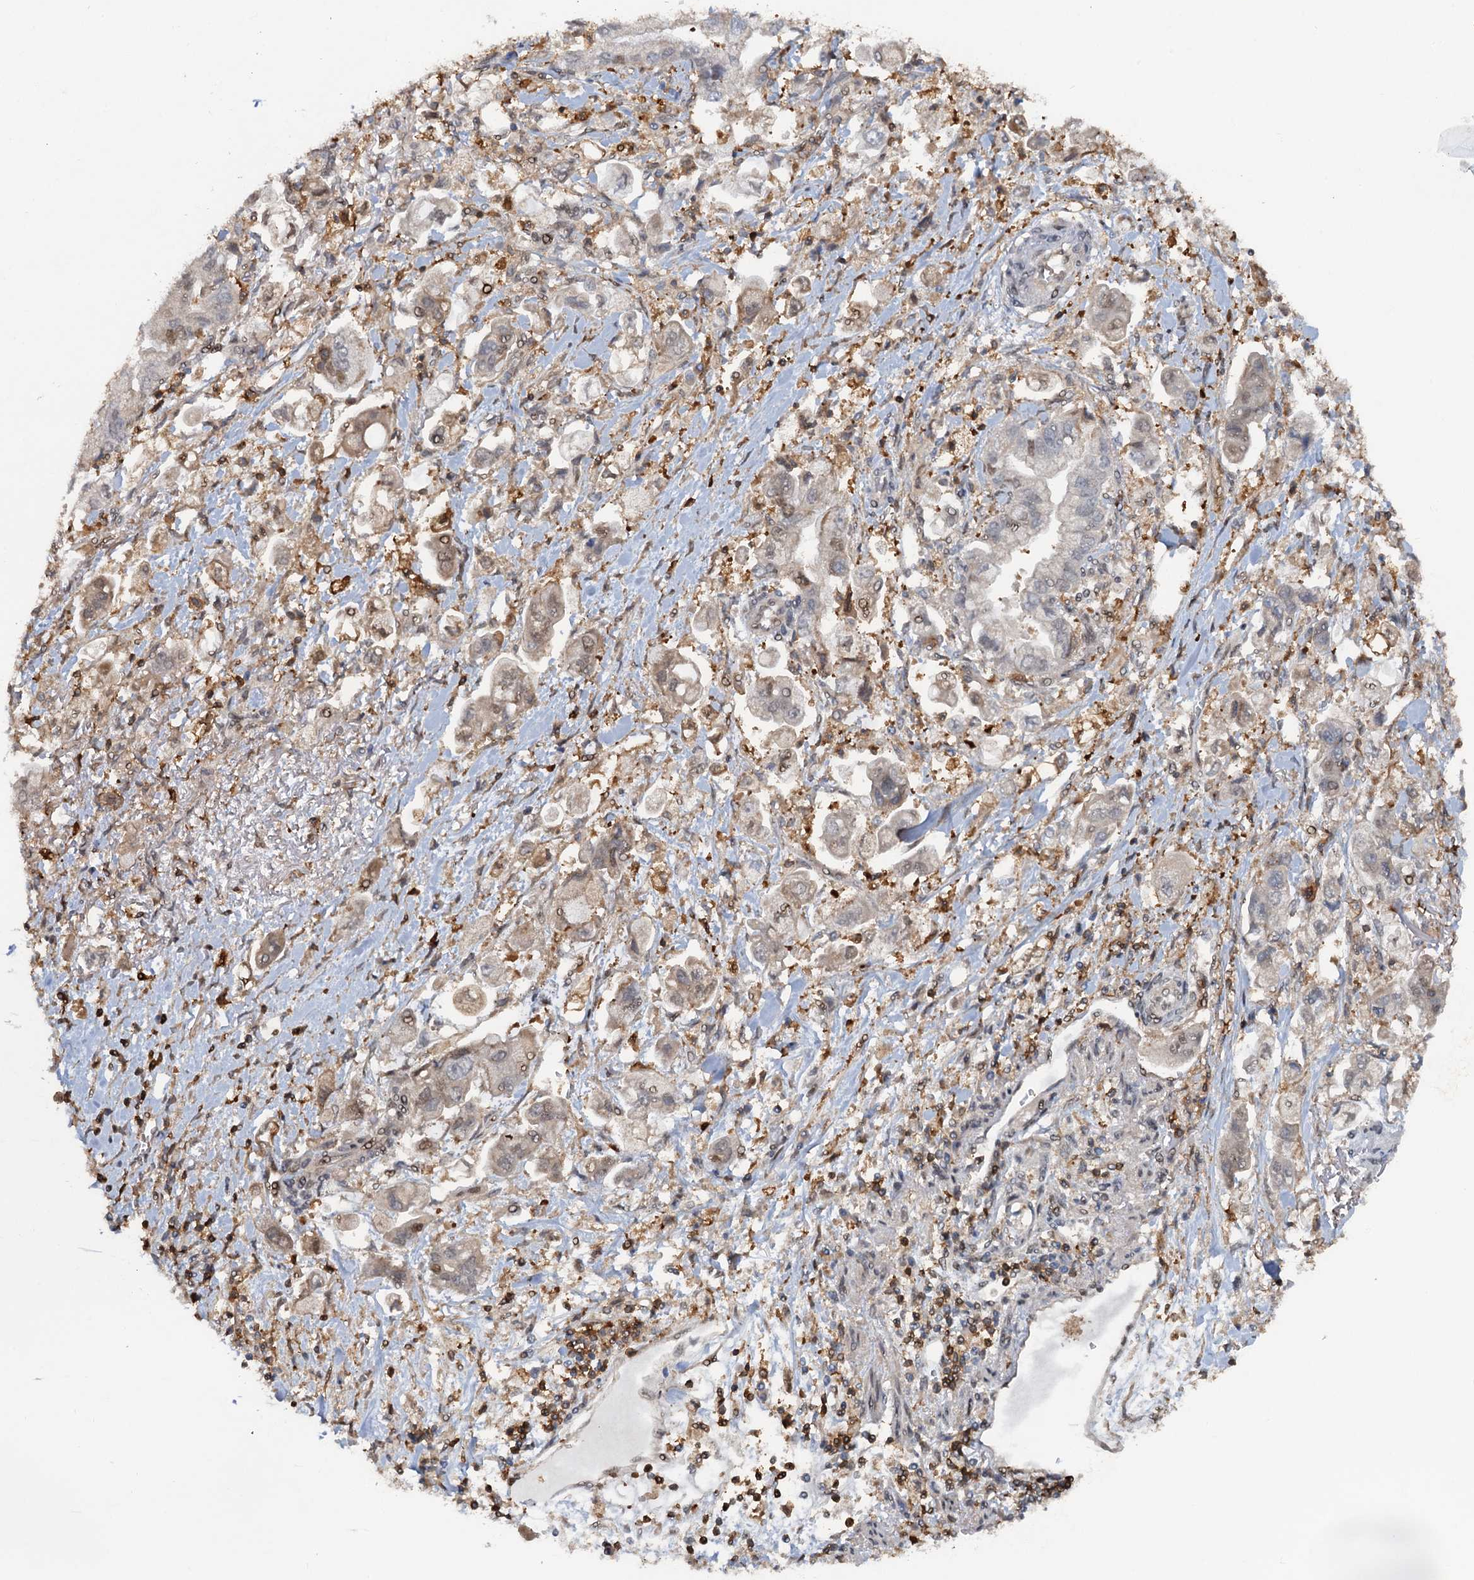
{"staining": {"intensity": "weak", "quantity": "25%-75%", "location": "nuclear"}, "tissue": "stomach cancer", "cell_type": "Tumor cells", "image_type": "cancer", "snomed": [{"axis": "morphology", "description": "Adenocarcinoma, NOS"}, {"axis": "topography", "description": "Stomach"}], "caption": "A brown stain shows weak nuclear expression of a protein in stomach cancer (adenocarcinoma) tumor cells.", "gene": "ZNF609", "patient": {"sex": "male", "age": 62}}